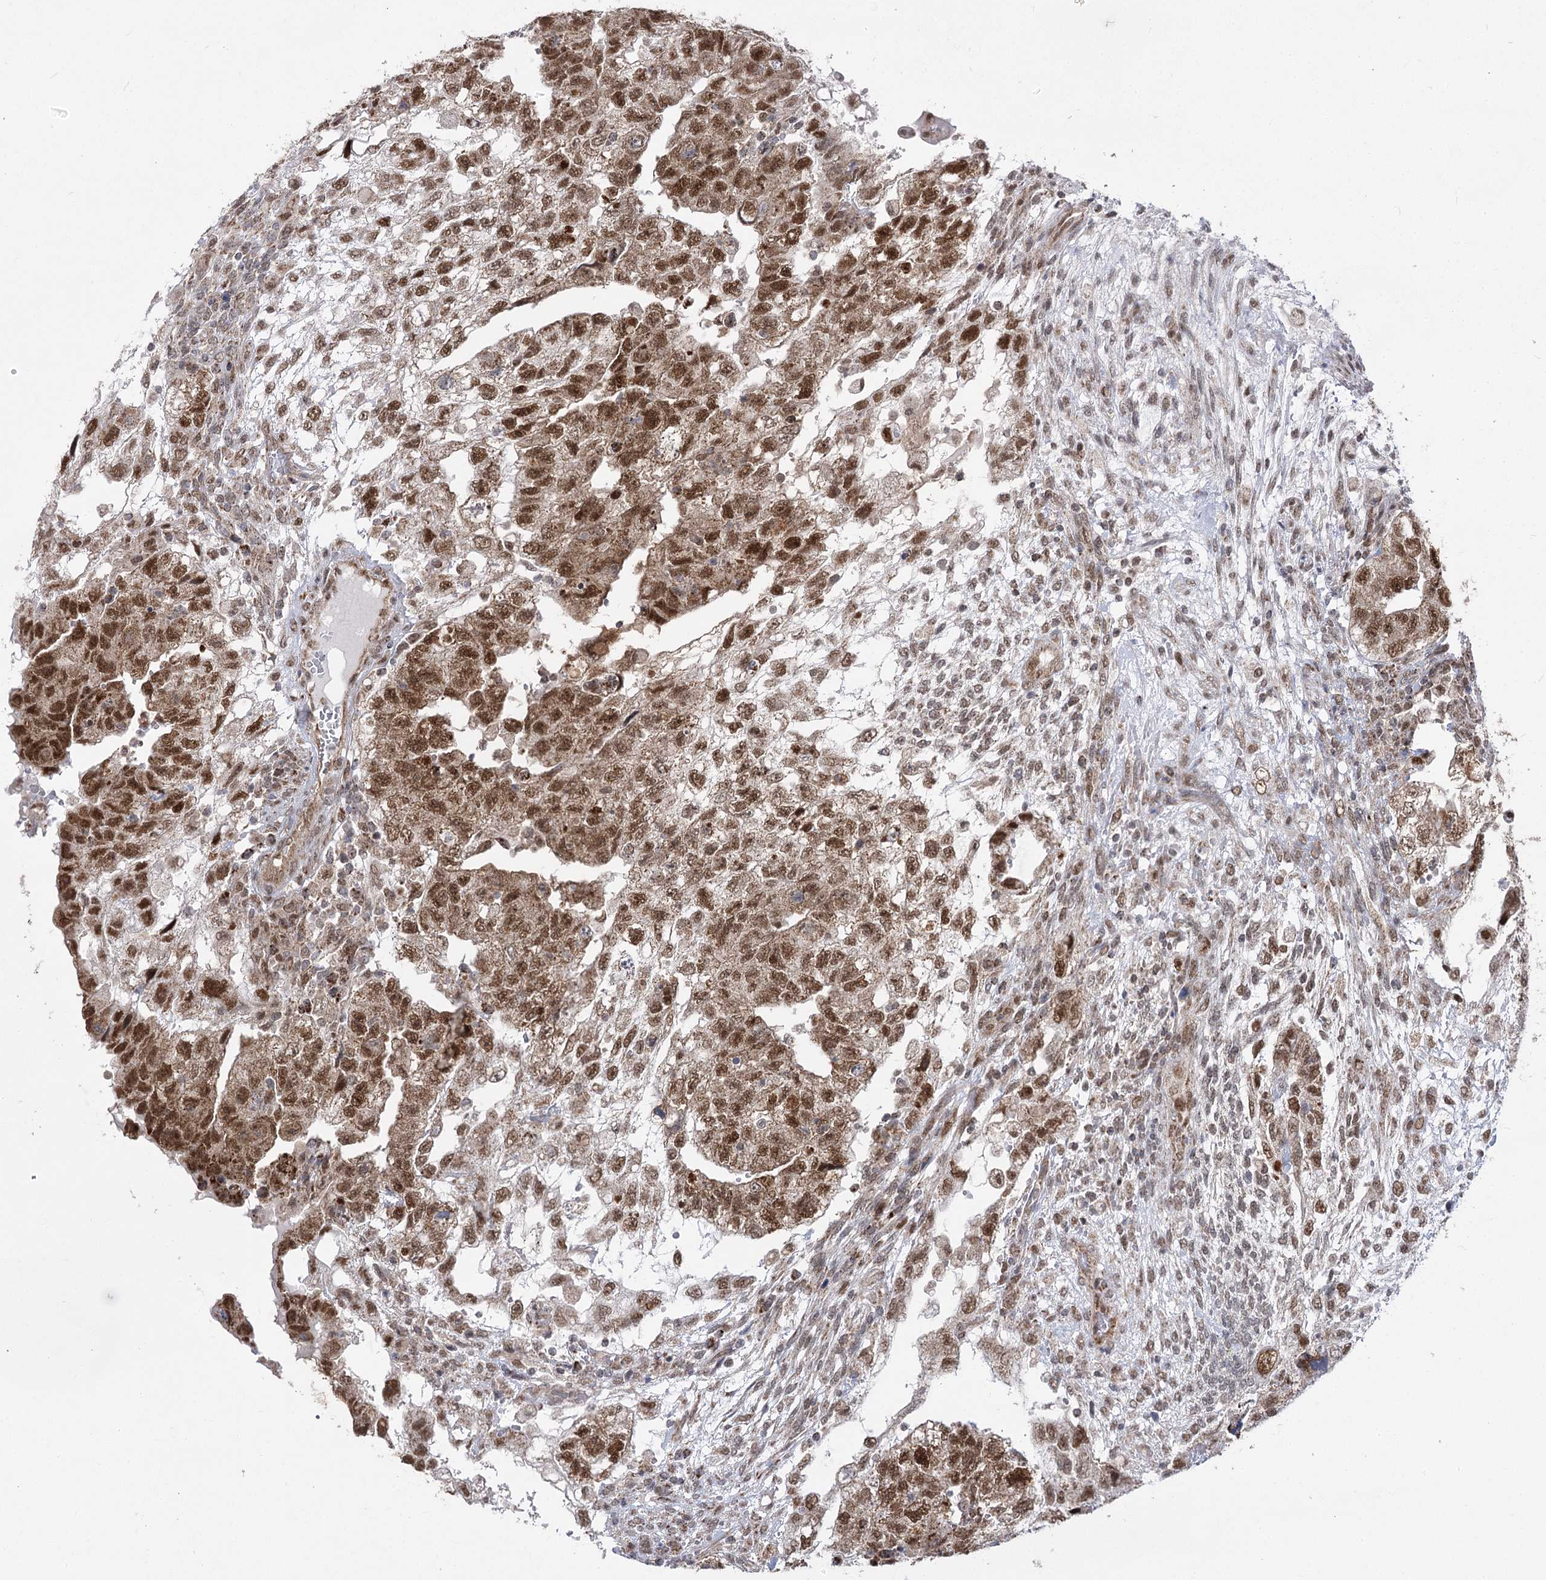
{"staining": {"intensity": "strong", "quantity": ">75%", "location": "nuclear"}, "tissue": "testis cancer", "cell_type": "Tumor cells", "image_type": "cancer", "snomed": [{"axis": "morphology", "description": "Carcinoma, Embryonal, NOS"}, {"axis": "topography", "description": "Testis"}], "caption": "Embryonal carcinoma (testis) tissue shows strong nuclear expression in about >75% of tumor cells", "gene": "SLC4A1AP", "patient": {"sex": "male", "age": 36}}